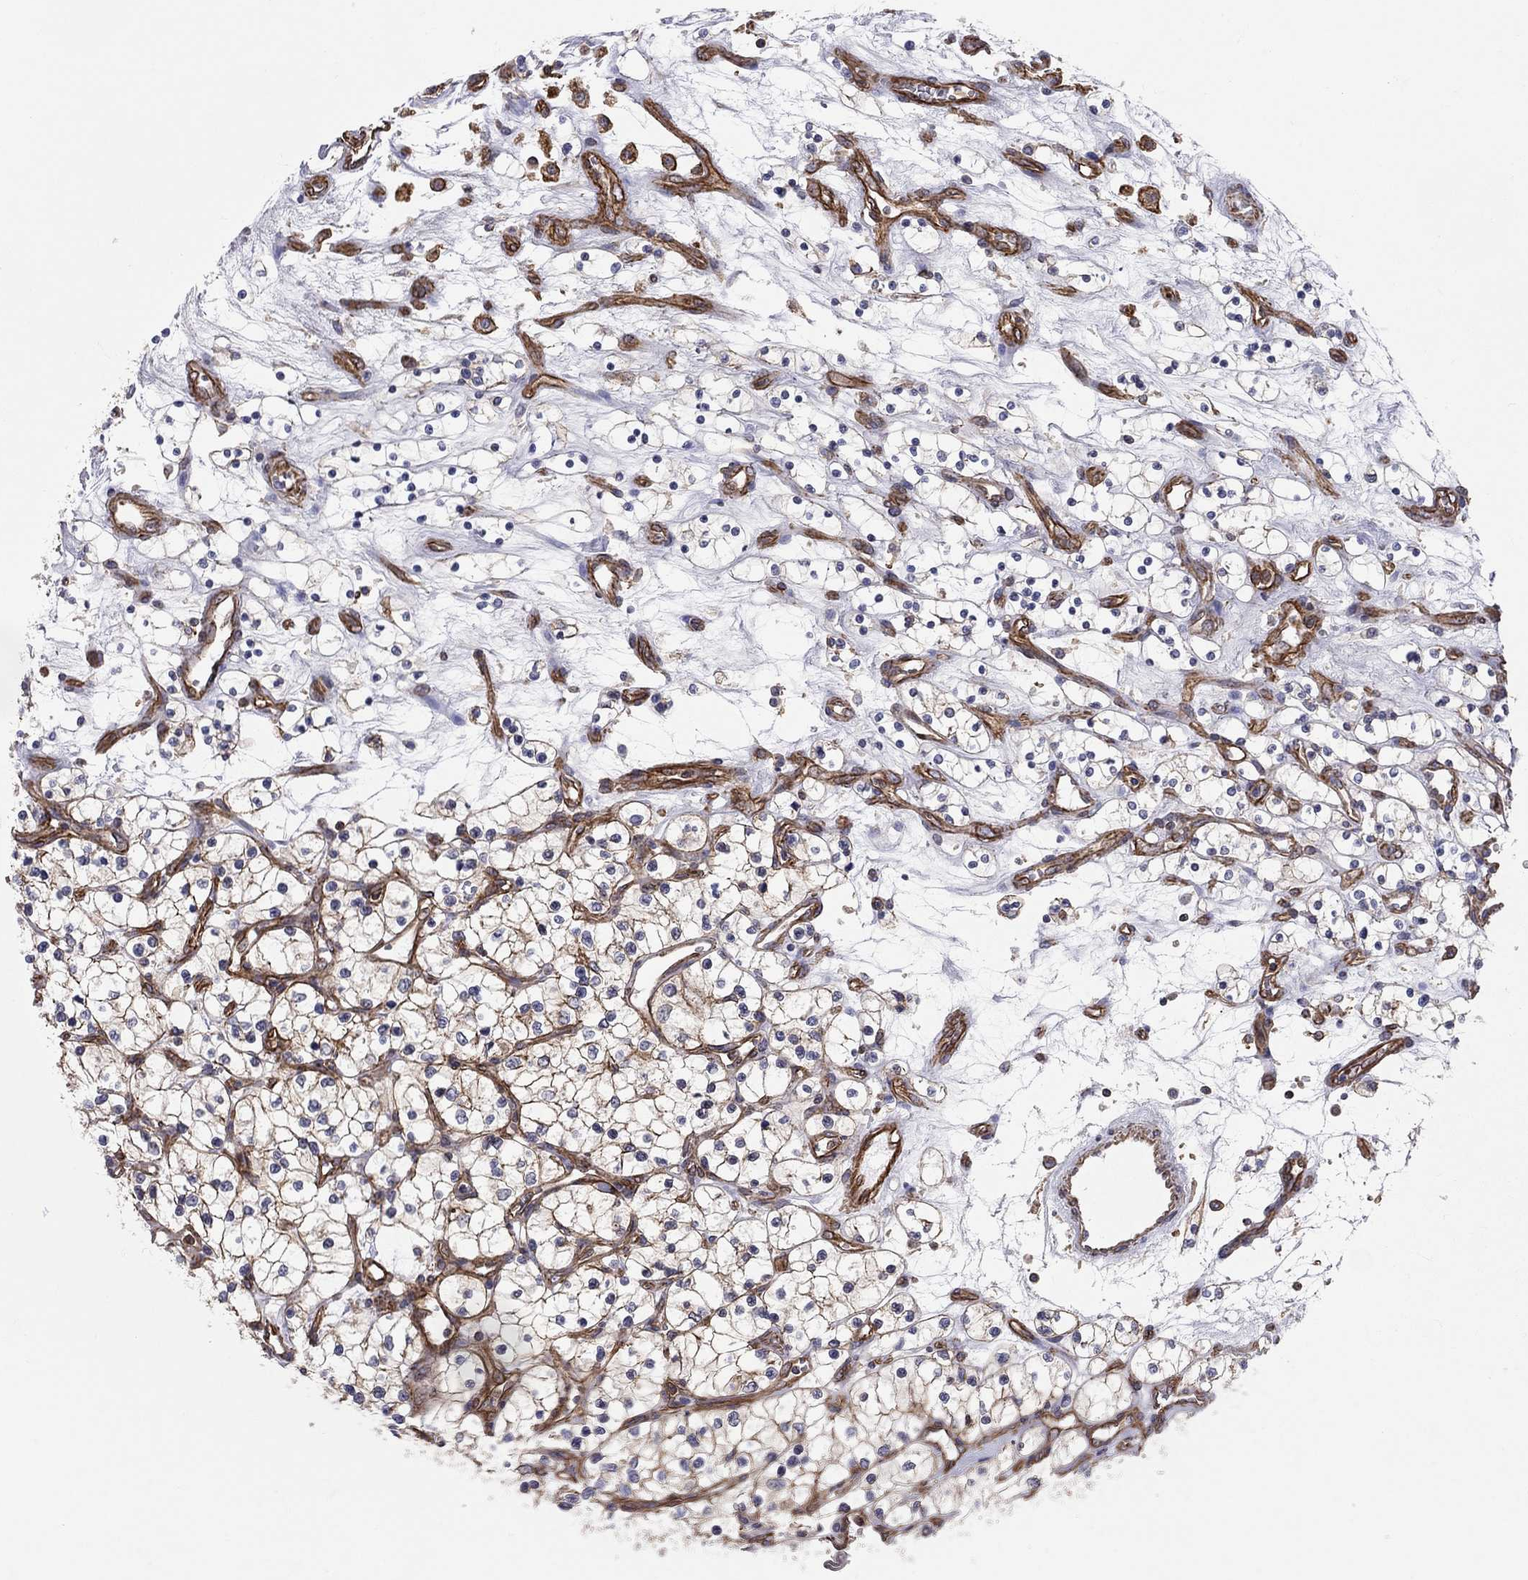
{"staining": {"intensity": "strong", "quantity": "25%-75%", "location": "cytoplasmic/membranous"}, "tissue": "renal cancer", "cell_type": "Tumor cells", "image_type": "cancer", "snomed": [{"axis": "morphology", "description": "Adenocarcinoma, NOS"}, {"axis": "topography", "description": "Kidney"}], "caption": "The photomicrograph exhibits immunohistochemical staining of renal cancer. There is strong cytoplasmic/membranous positivity is identified in about 25%-75% of tumor cells.", "gene": "BICDL2", "patient": {"sex": "female", "age": 69}}